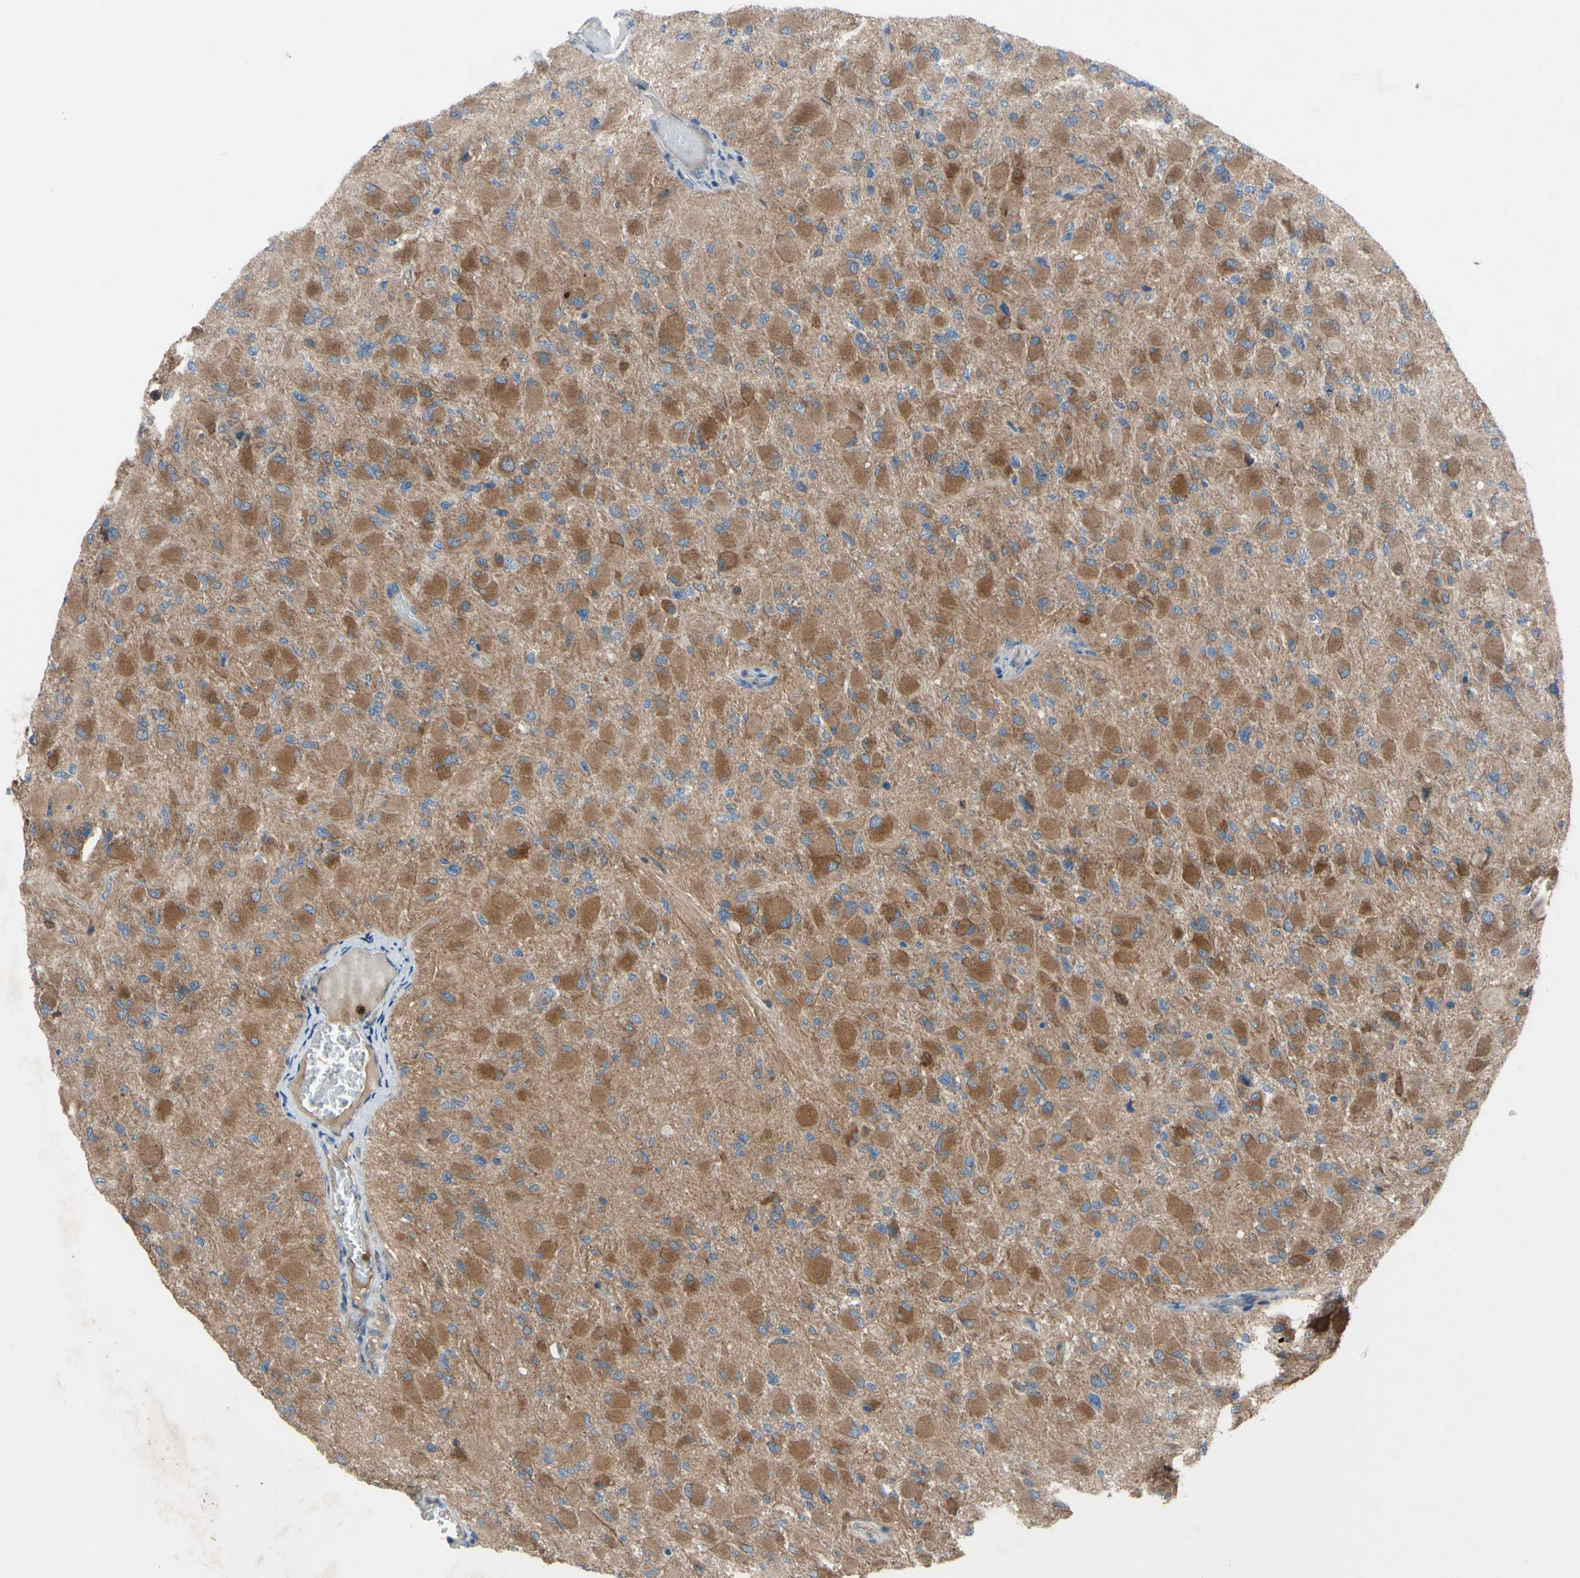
{"staining": {"intensity": "moderate", "quantity": ">75%", "location": "cytoplasmic/membranous"}, "tissue": "glioma", "cell_type": "Tumor cells", "image_type": "cancer", "snomed": [{"axis": "morphology", "description": "Glioma, malignant, High grade"}, {"axis": "topography", "description": "Cerebral cortex"}], "caption": "Immunohistochemical staining of glioma shows medium levels of moderate cytoplasmic/membranous protein staining in about >75% of tumor cells. The protein of interest is stained brown, and the nuclei are stained in blue (DAB (3,3'-diaminobenzidine) IHC with brightfield microscopy, high magnification).", "gene": "GRAMD2B", "patient": {"sex": "female", "age": 36}}